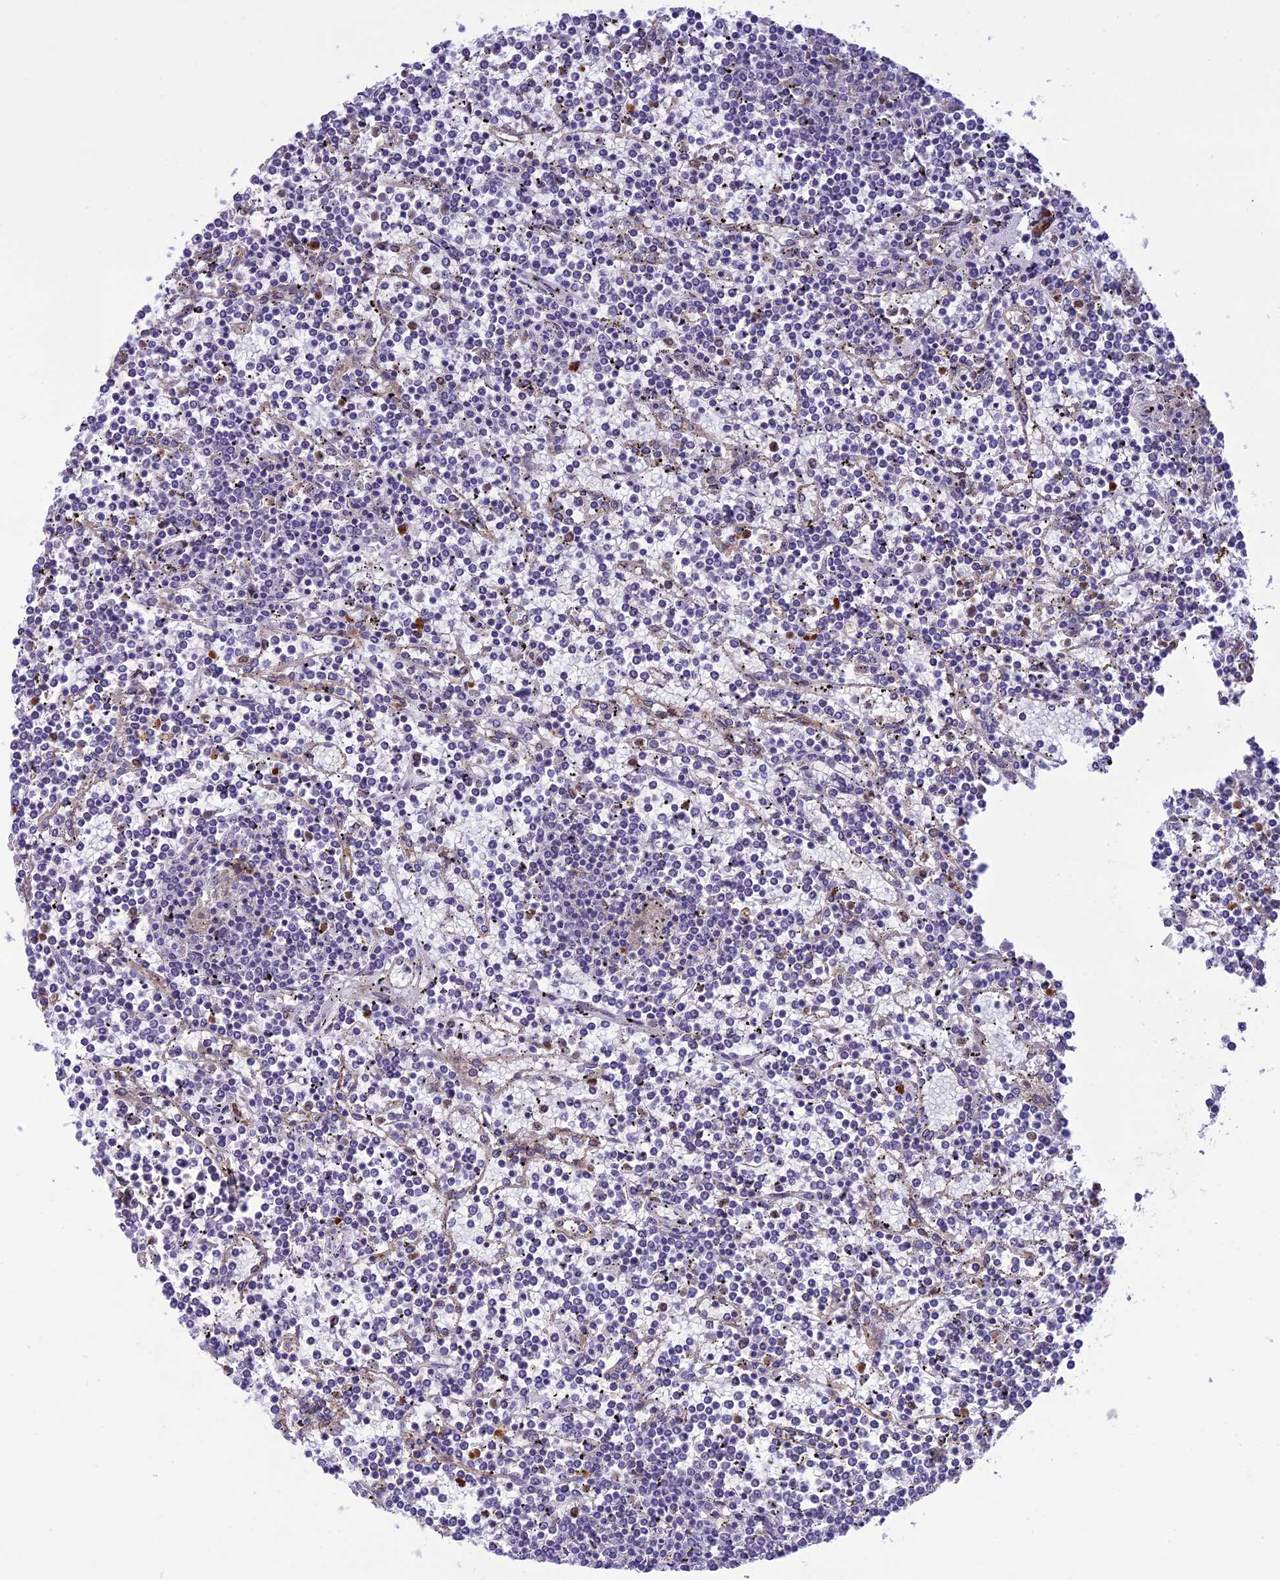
{"staining": {"intensity": "negative", "quantity": "none", "location": "none"}, "tissue": "lymphoma", "cell_type": "Tumor cells", "image_type": "cancer", "snomed": [{"axis": "morphology", "description": "Malignant lymphoma, non-Hodgkin's type, Low grade"}, {"axis": "topography", "description": "Spleen"}], "caption": "A high-resolution photomicrograph shows immunohistochemistry (IHC) staining of low-grade malignant lymphoma, non-Hodgkin's type, which demonstrates no significant expression in tumor cells.", "gene": "JMY", "patient": {"sex": "female", "age": 19}}